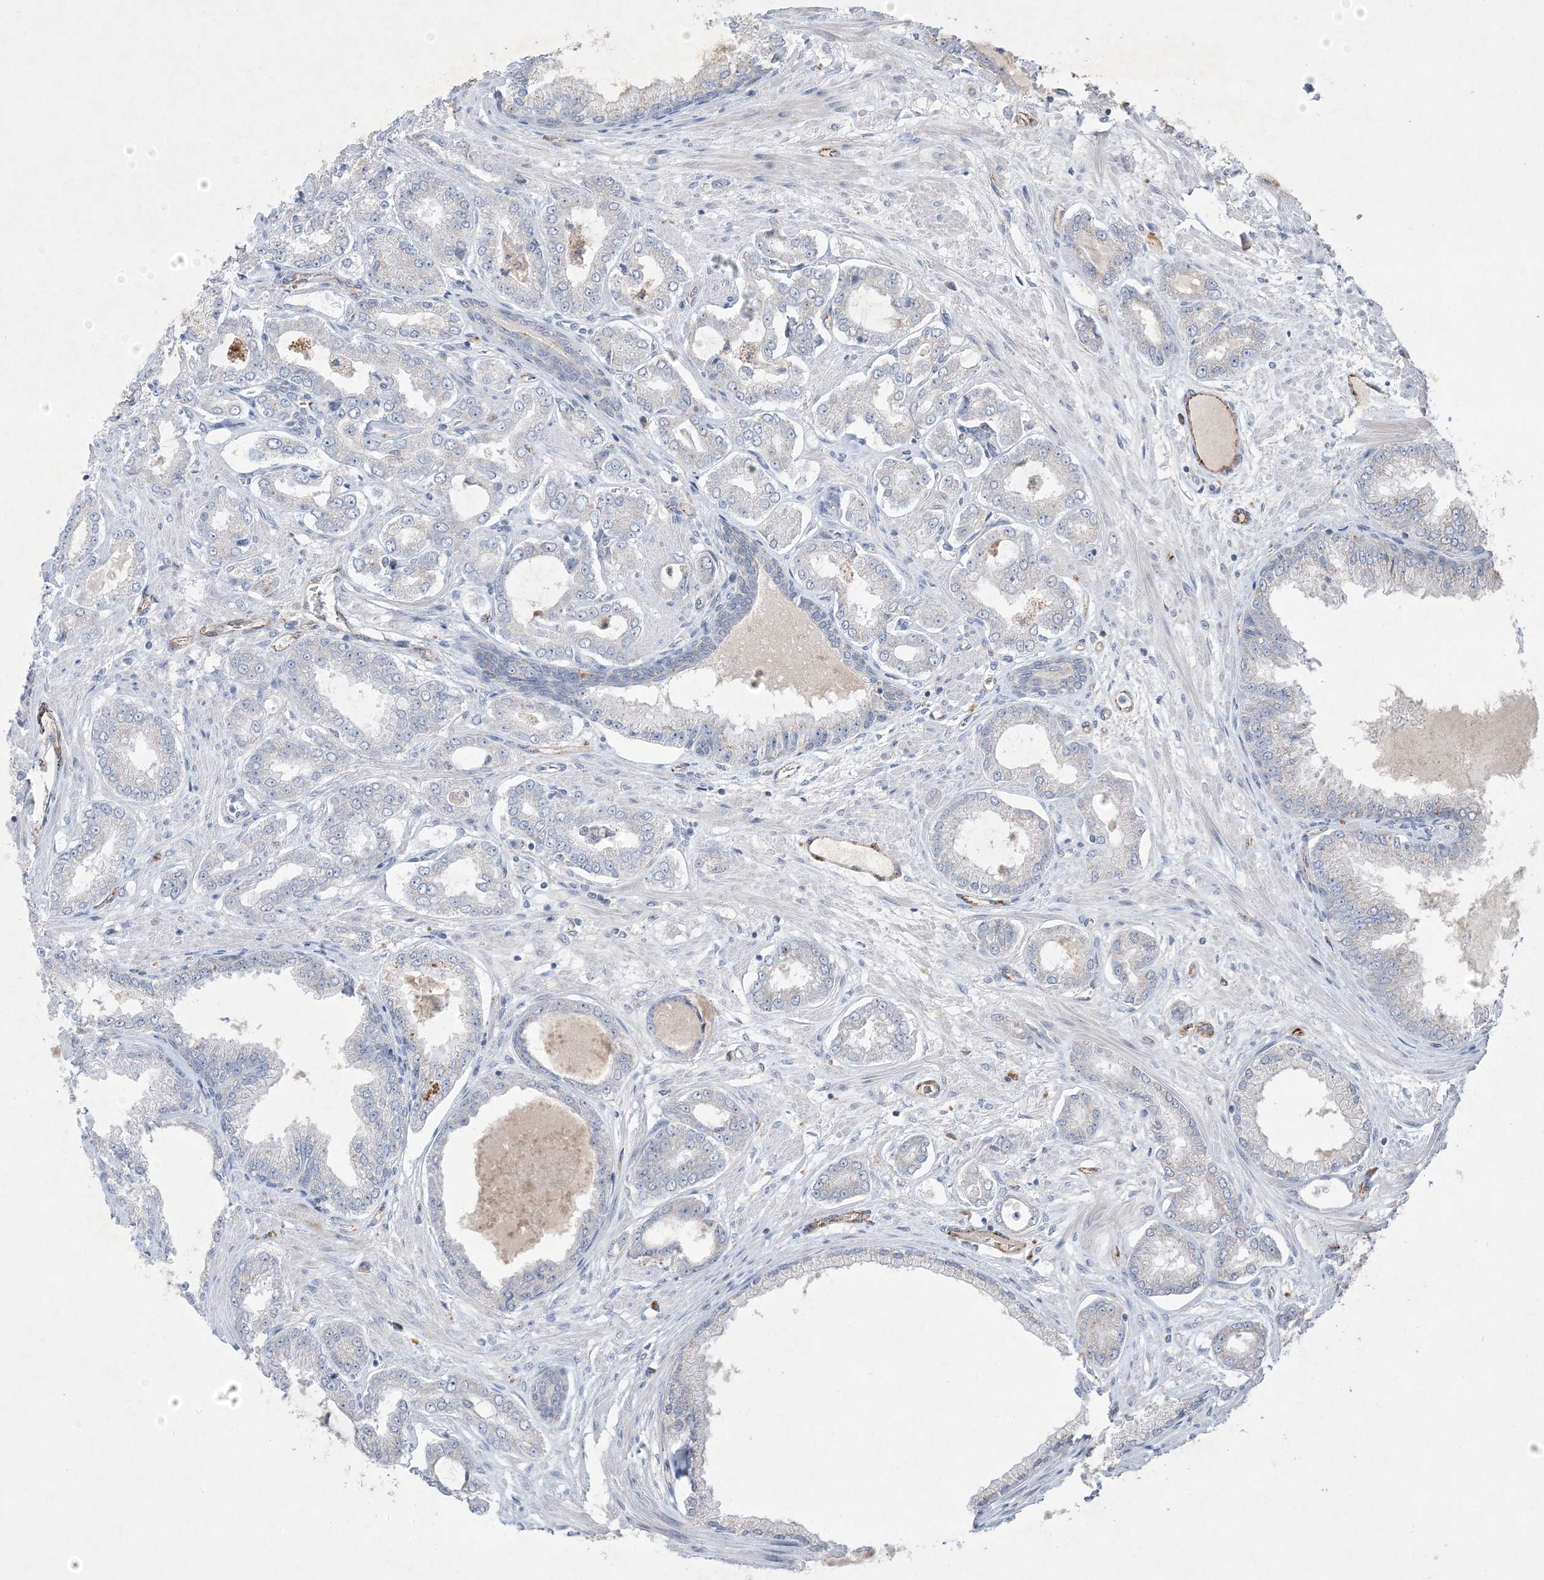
{"staining": {"intensity": "negative", "quantity": "none", "location": "none"}, "tissue": "prostate cancer", "cell_type": "Tumor cells", "image_type": "cancer", "snomed": [{"axis": "morphology", "description": "Adenocarcinoma, Low grade"}, {"axis": "topography", "description": "Prostate"}], "caption": "Immunohistochemical staining of human adenocarcinoma (low-grade) (prostate) exhibits no significant expression in tumor cells.", "gene": "PRSS36", "patient": {"sex": "male", "age": 63}}